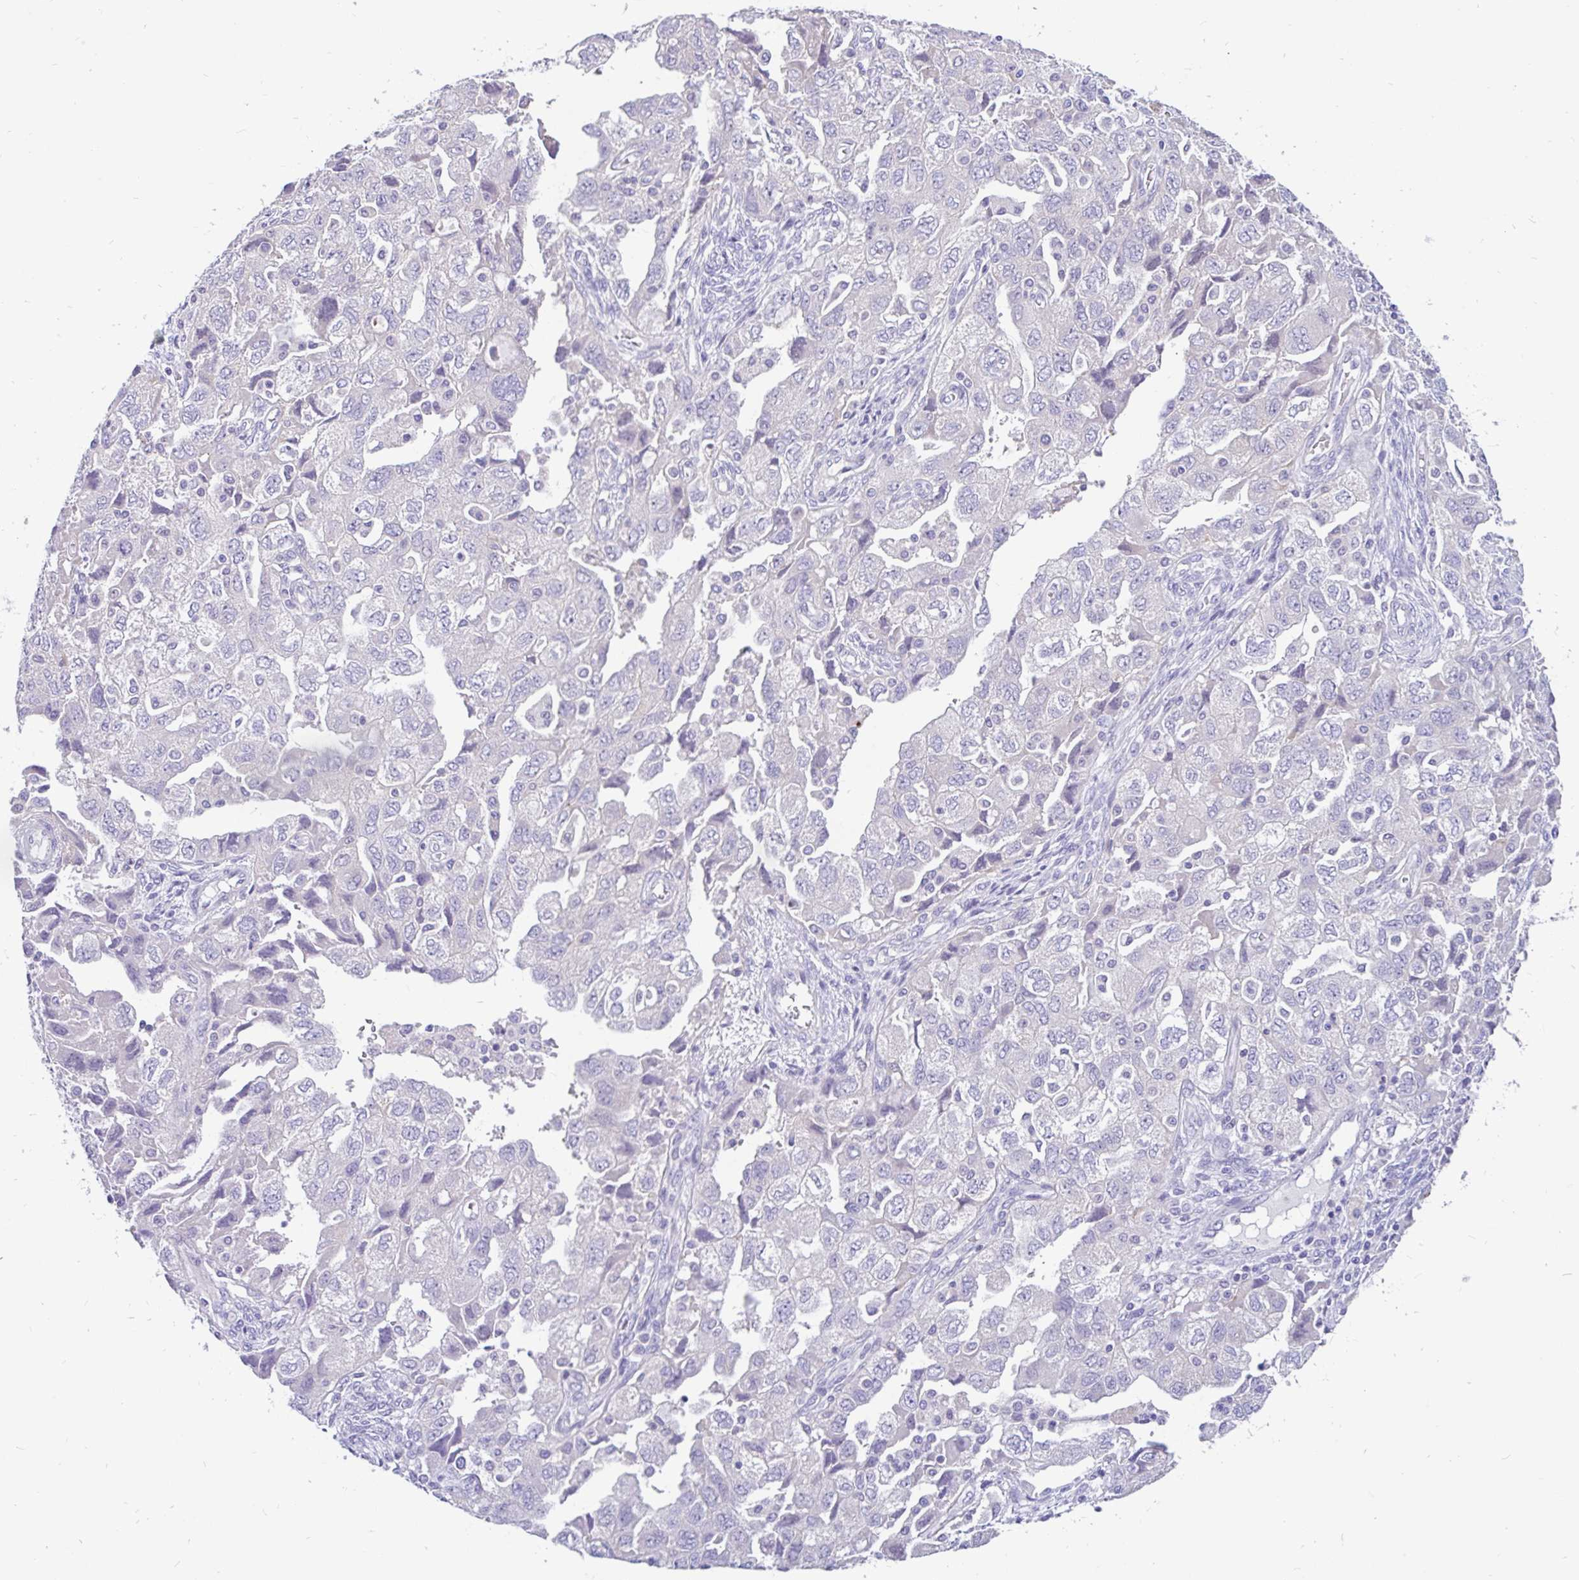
{"staining": {"intensity": "negative", "quantity": "none", "location": "none"}, "tissue": "ovarian cancer", "cell_type": "Tumor cells", "image_type": "cancer", "snomed": [{"axis": "morphology", "description": "Carcinoma, NOS"}, {"axis": "morphology", "description": "Cystadenocarcinoma, serous, NOS"}, {"axis": "topography", "description": "Ovary"}], "caption": "The photomicrograph shows no staining of tumor cells in ovarian cancer.", "gene": "KIAA2013", "patient": {"sex": "female", "age": 69}}